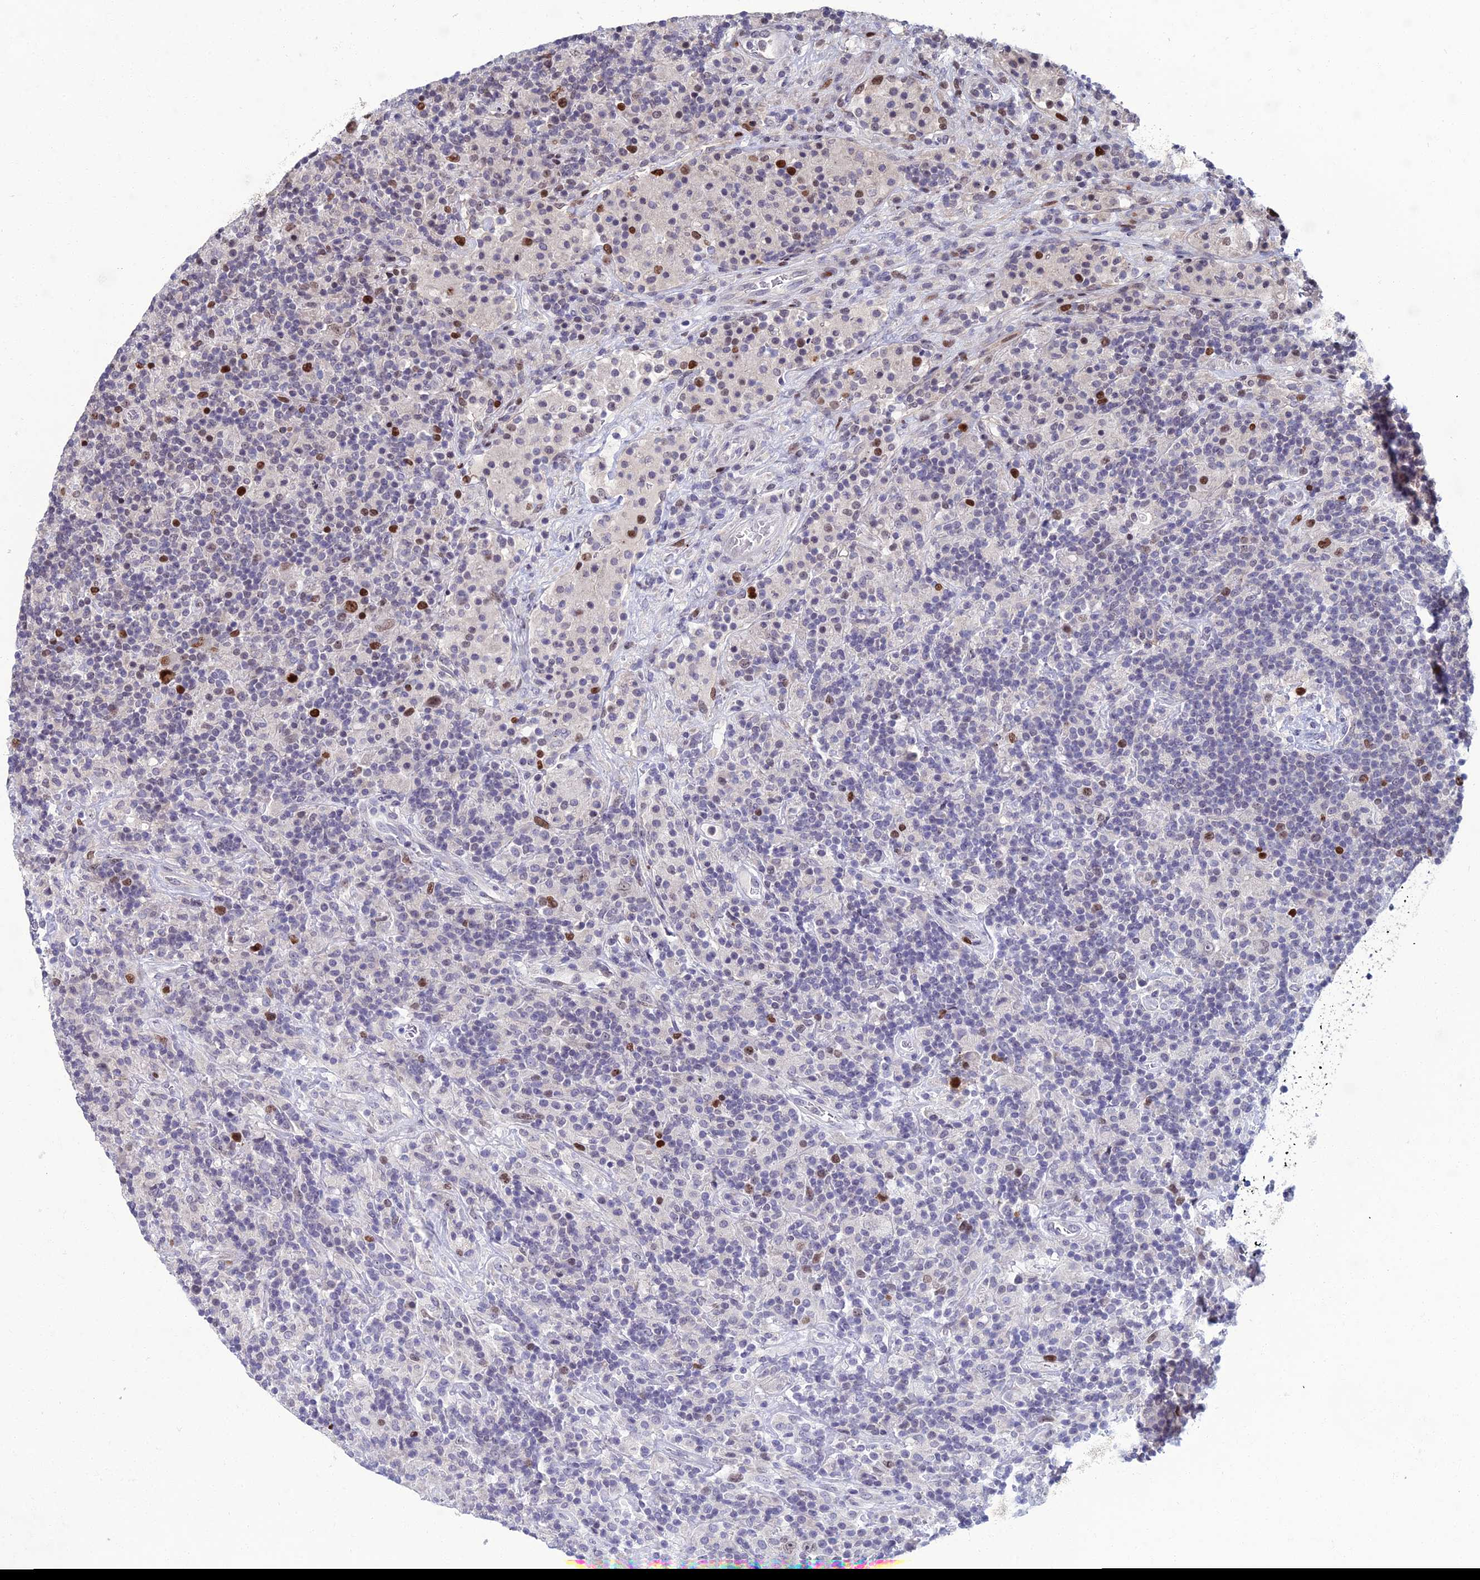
{"staining": {"intensity": "moderate", "quantity": "25%-75%", "location": "nuclear"}, "tissue": "lymphoma", "cell_type": "Tumor cells", "image_type": "cancer", "snomed": [{"axis": "morphology", "description": "Hodgkin's disease, NOS"}, {"axis": "topography", "description": "Lymph node"}], "caption": "The micrograph demonstrates staining of lymphoma, revealing moderate nuclear protein expression (brown color) within tumor cells.", "gene": "TAF9B", "patient": {"sex": "male", "age": 70}}